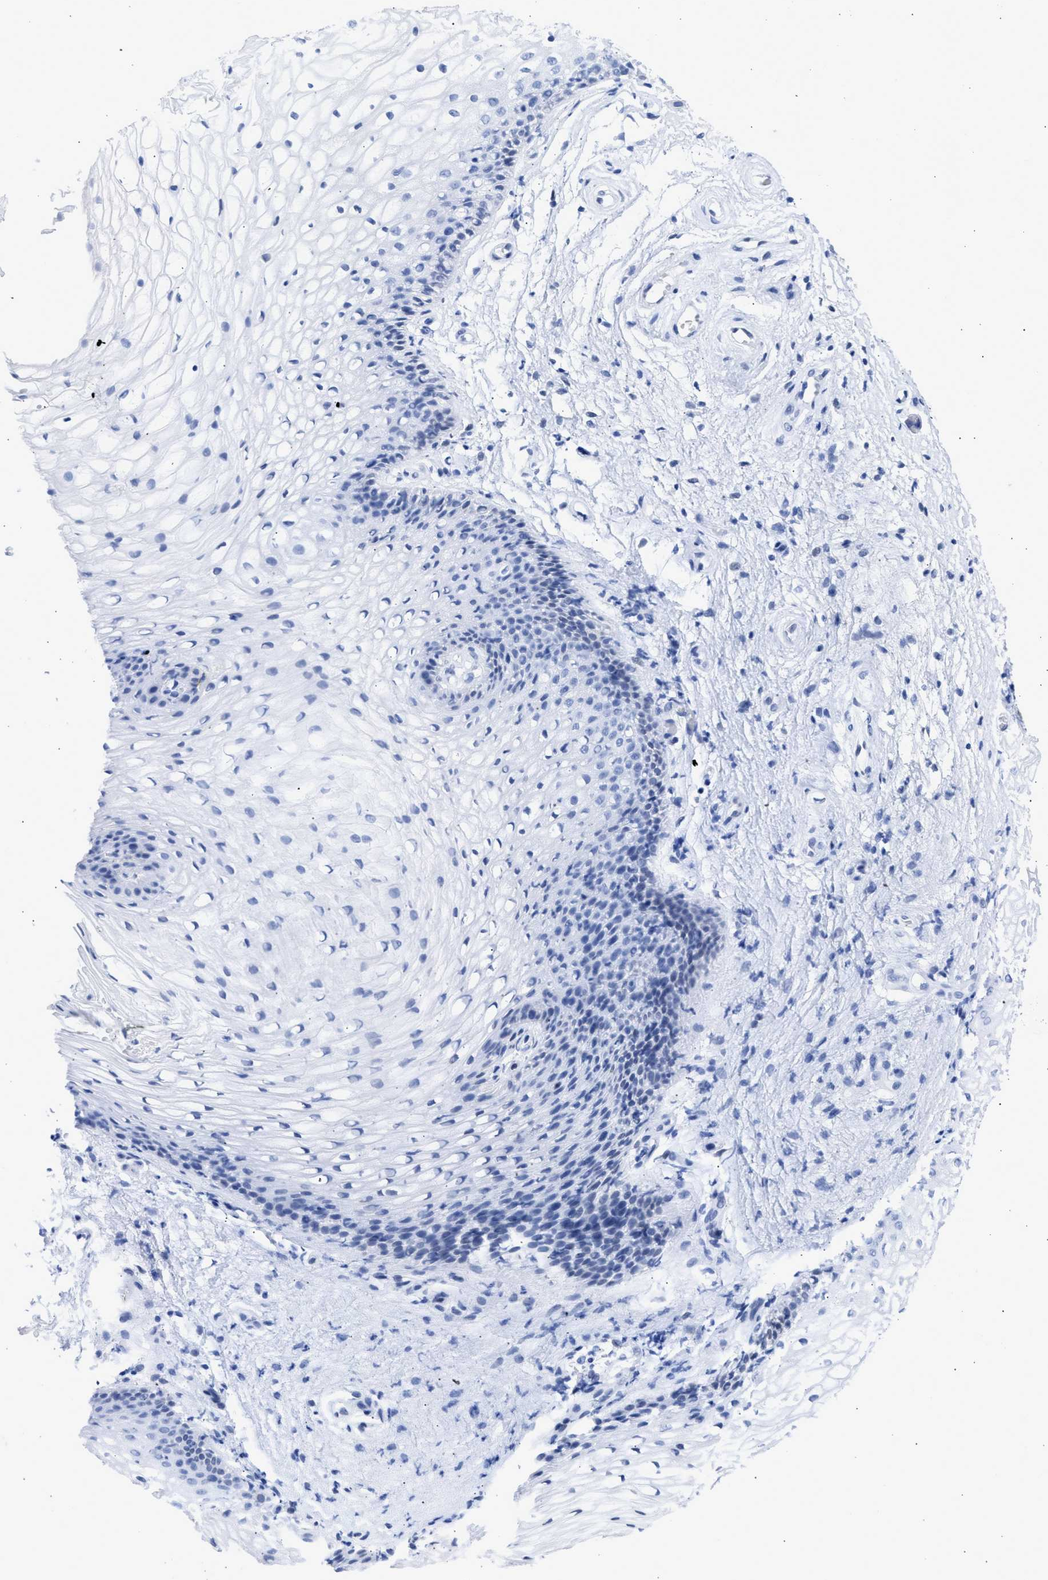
{"staining": {"intensity": "negative", "quantity": "none", "location": "none"}, "tissue": "vagina", "cell_type": "Squamous epithelial cells", "image_type": "normal", "snomed": [{"axis": "morphology", "description": "Normal tissue, NOS"}, {"axis": "topography", "description": "Vagina"}], "caption": "DAB immunohistochemical staining of benign human vagina demonstrates no significant expression in squamous epithelial cells. (Brightfield microscopy of DAB (3,3'-diaminobenzidine) immunohistochemistry (IHC) at high magnification).", "gene": "RSPH1", "patient": {"sex": "female", "age": 34}}